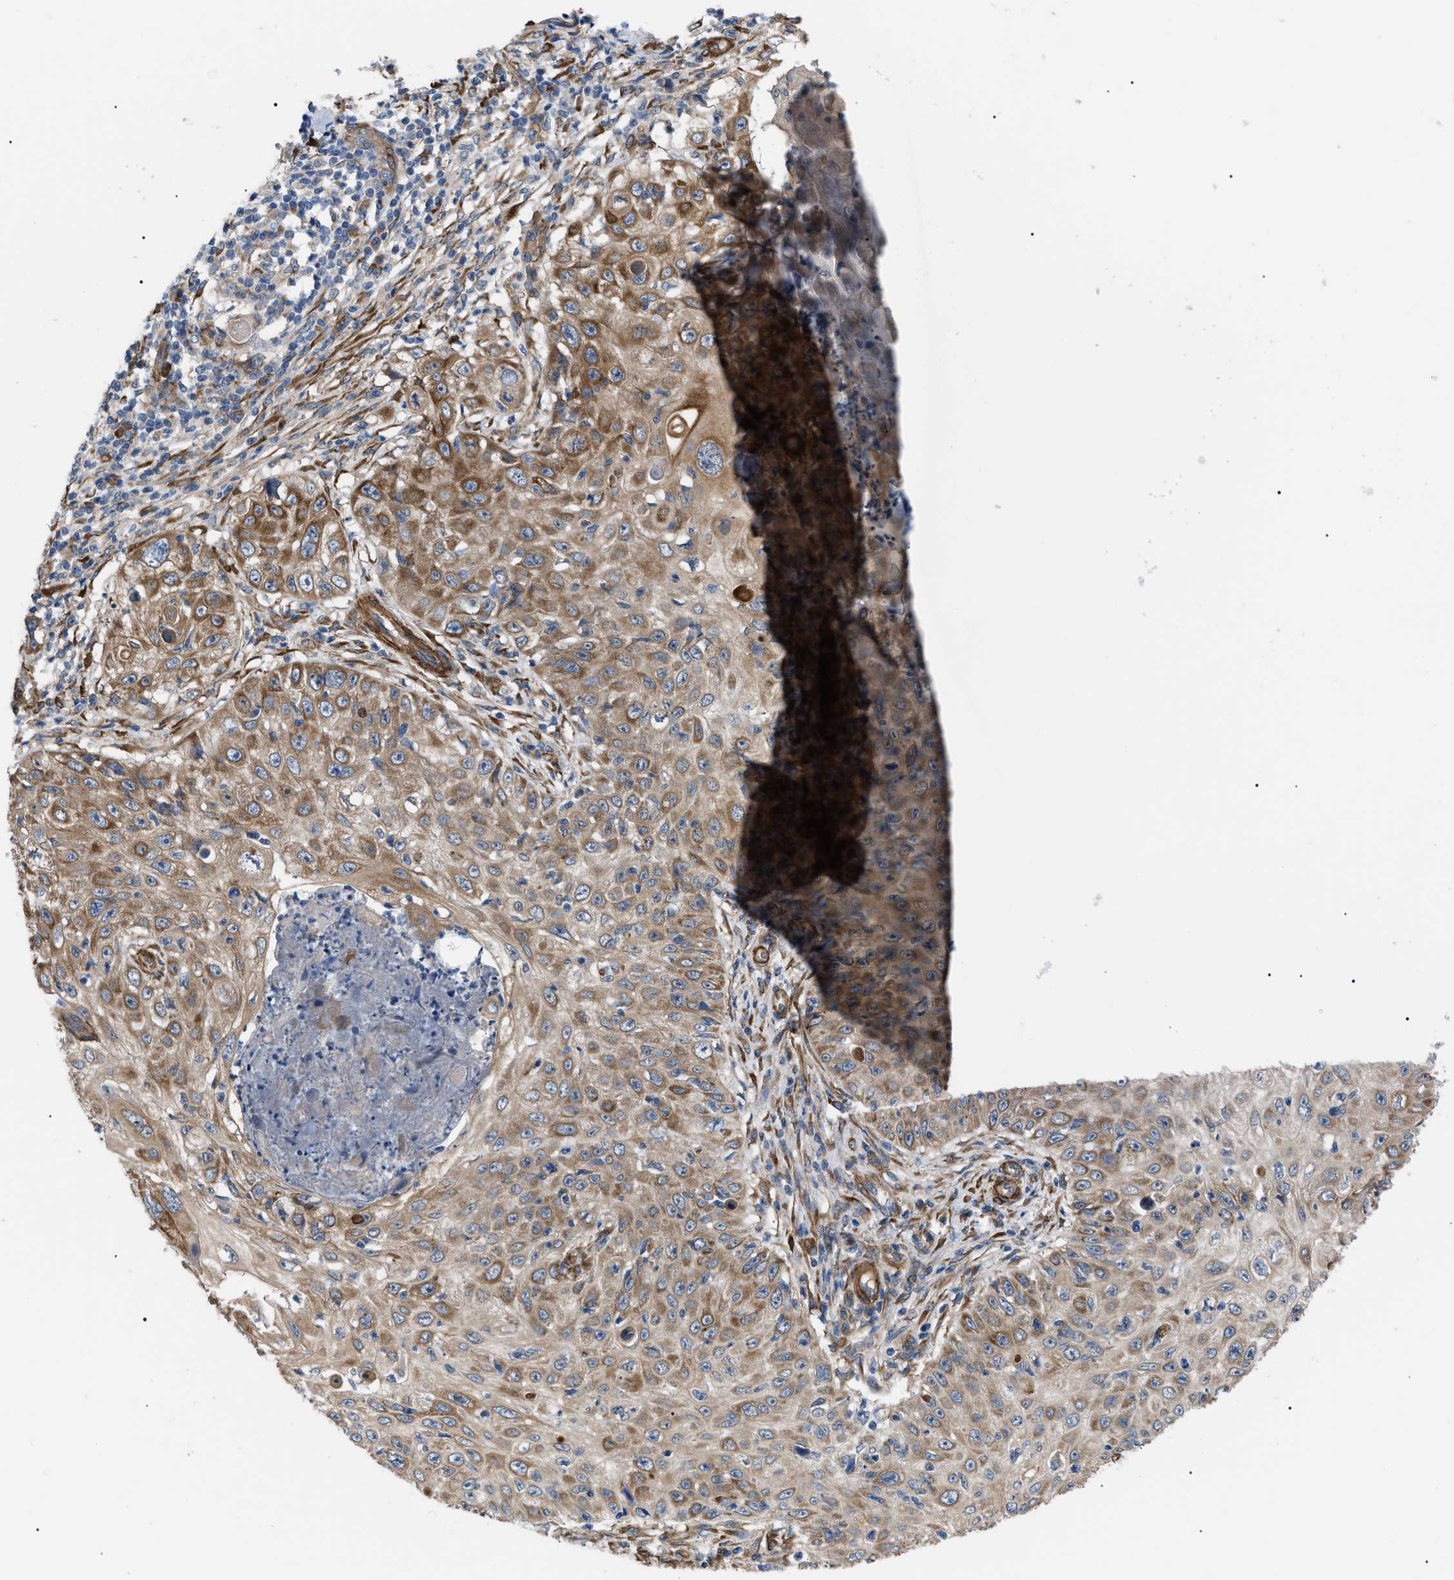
{"staining": {"intensity": "moderate", "quantity": "25%-75%", "location": "cytoplasmic/membranous"}, "tissue": "skin cancer", "cell_type": "Tumor cells", "image_type": "cancer", "snomed": [{"axis": "morphology", "description": "Squamous cell carcinoma, NOS"}, {"axis": "topography", "description": "Skin"}], "caption": "This micrograph reveals immunohistochemistry (IHC) staining of human skin cancer (squamous cell carcinoma), with medium moderate cytoplasmic/membranous staining in about 25%-75% of tumor cells.", "gene": "MYO10", "patient": {"sex": "male", "age": 86}}